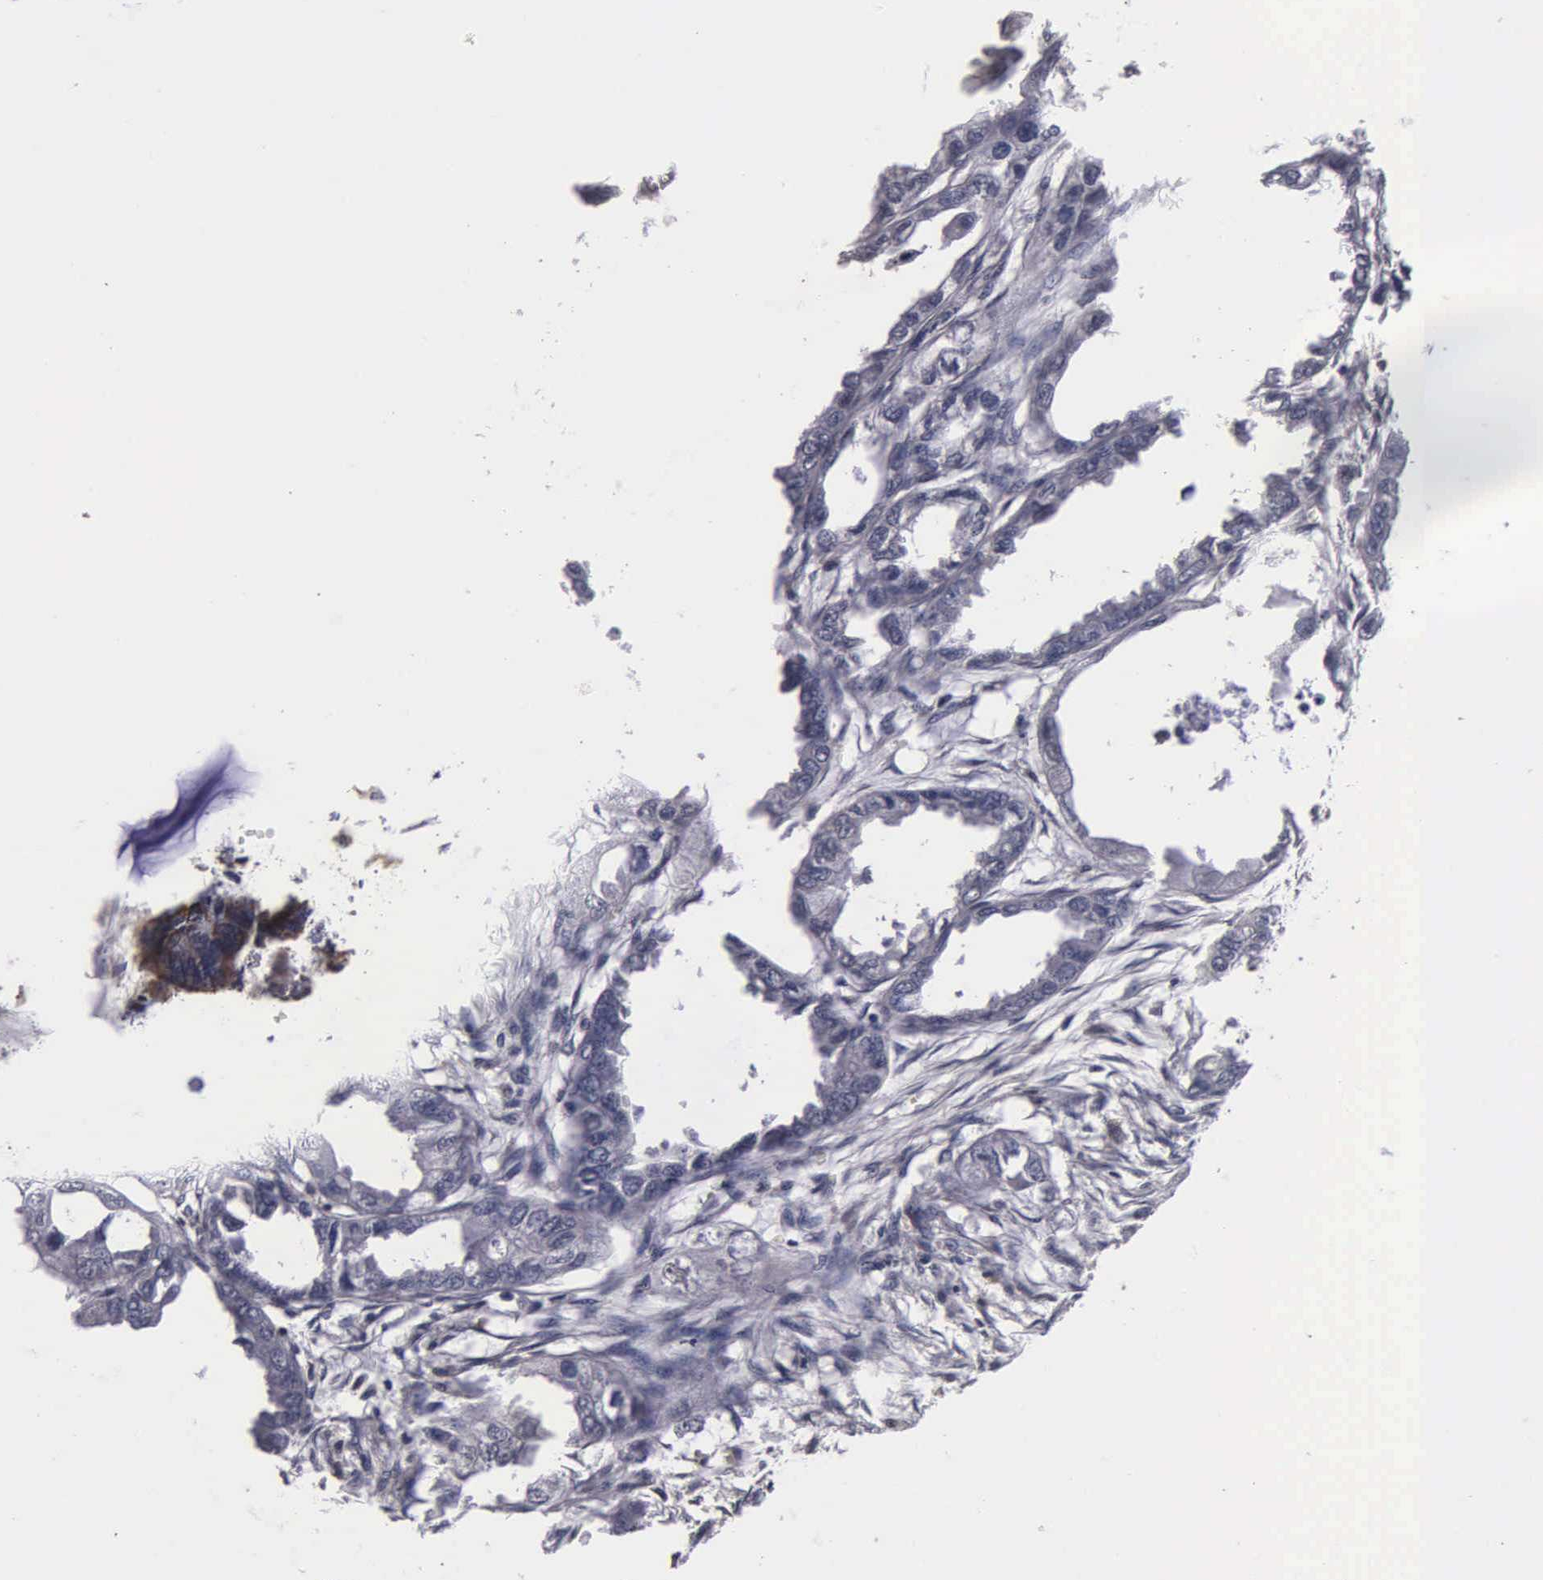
{"staining": {"intensity": "negative", "quantity": "none", "location": "none"}, "tissue": "endometrial cancer", "cell_type": "Tumor cells", "image_type": "cancer", "snomed": [{"axis": "morphology", "description": "Adenocarcinoma, NOS"}, {"axis": "topography", "description": "Endometrium"}], "caption": "Tumor cells show no significant protein staining in adenocarcinoma (endometrial).", "gene": "PSMA3", "patient": {"sex": "female", "age": 67}}